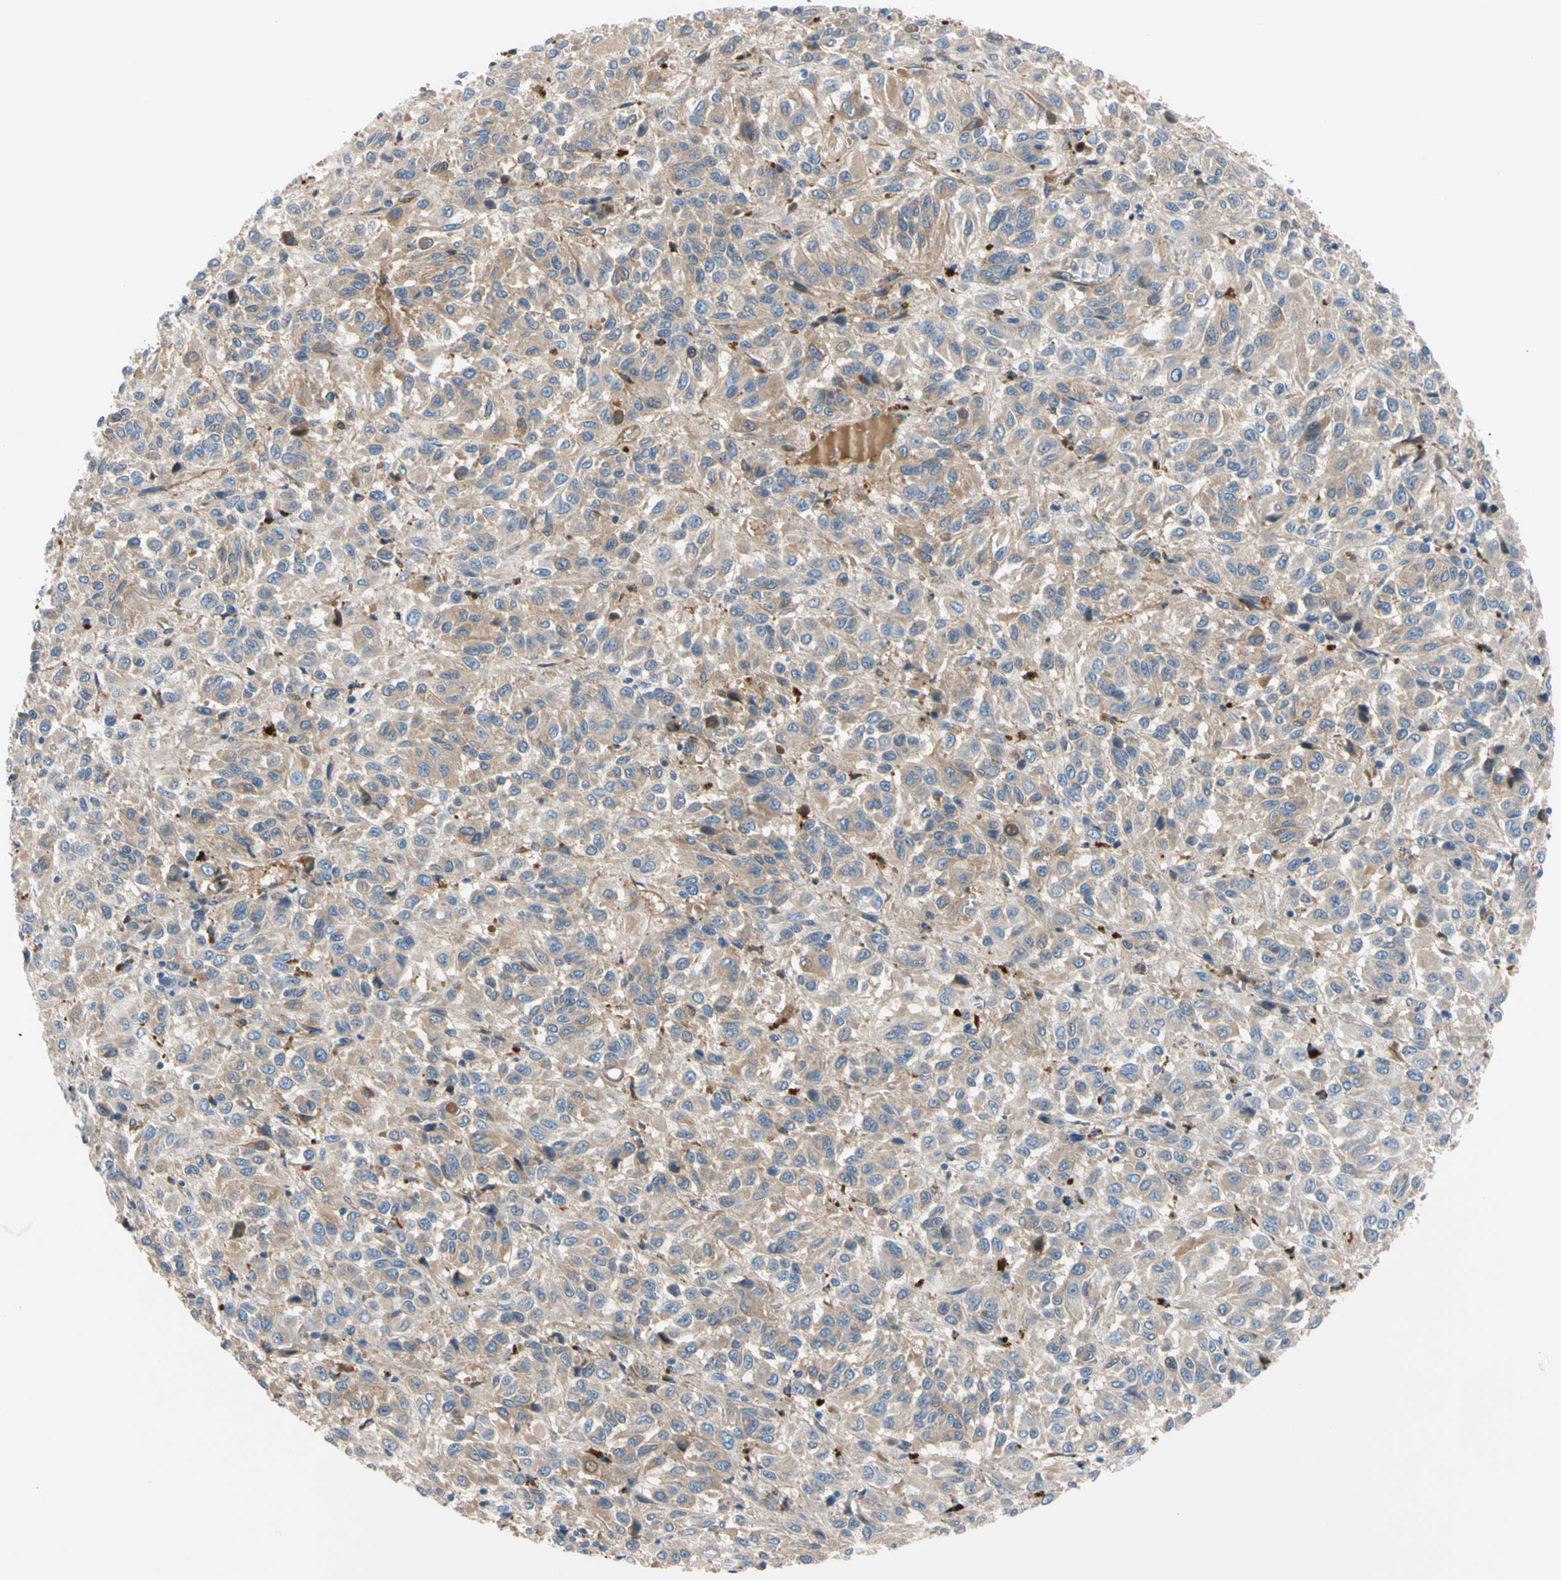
{"staining": {"intensity": "weak", "quantity": "<25%", "location": "cytoplasmic/membranous"}, "tissue": "melanoma", "cell_type": "Tumor cells", "image_type": "cancer", "snomed": [{"axis": "morphology", "description": "Malignant melanoma, Metastatic site"}, {"axis": "topography", "description": "Lung"}], "caption": "Immunohistochemistry (IHC) image of neoplastic tissue: human melanoma stained with DAB reveals no significant protein positivity in tumor cells.", "gene": "ENTREP3", "patient": {"sex": "male", "age": 64}}